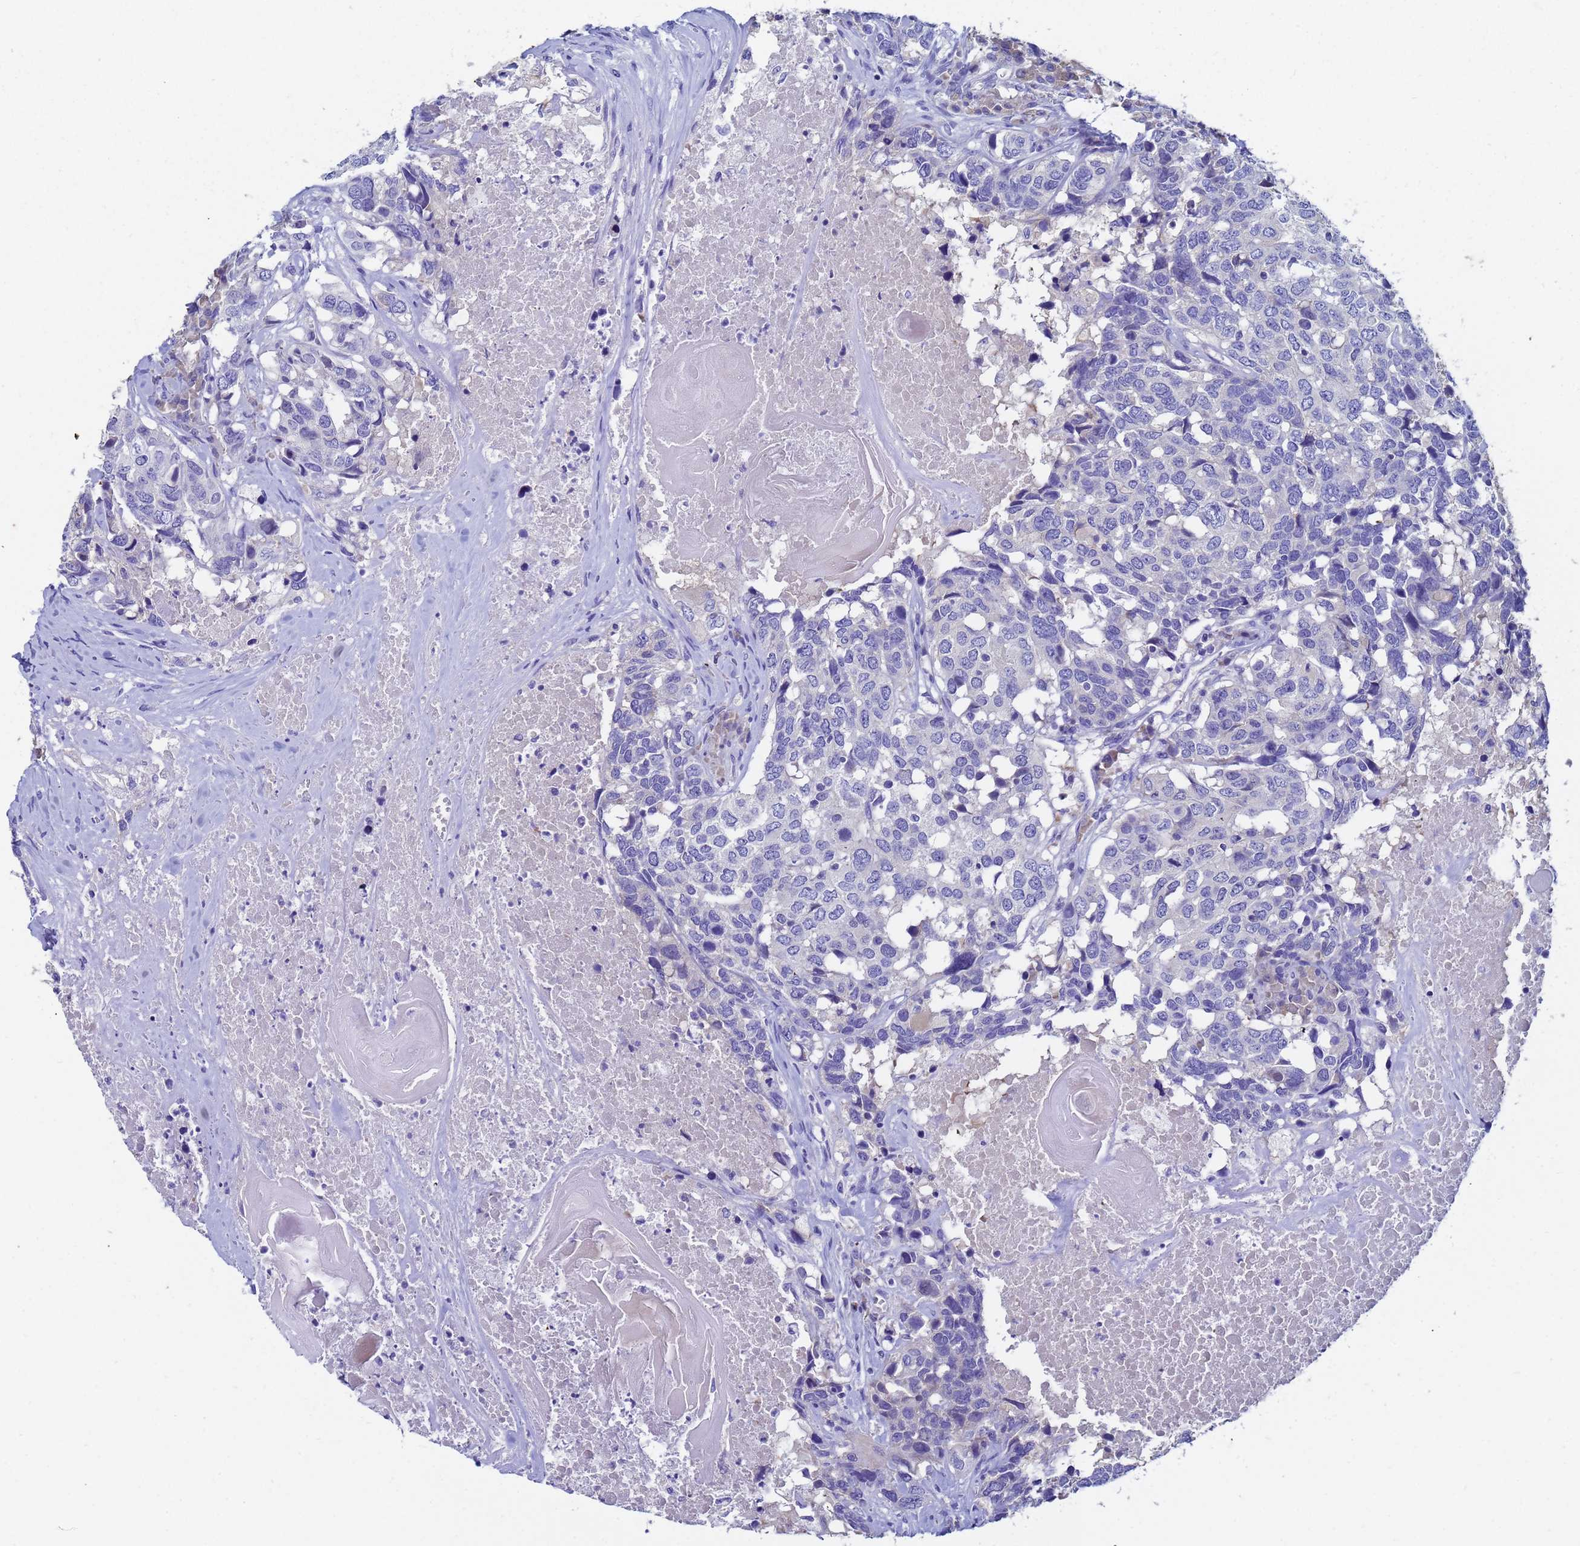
{"staining": {"intensity": "negative", "quantity": "none", "location": "none"}, "tissue": "head and neck cancer", "cell_type": "Tumor cells", "image_type": "cancer", "snomed": [{"axis": "morphology", "description": "Squamous cell carcinoma, NOS"}, {"axis": "topography", "description": "Head-Neck"}], "caption": "A histopathology image of head and neck squamous cell carcinoma stained for a protein demonstrates no brown staining in tumor cells.", "gene": "UBE2O", "patient": {"sex": "male", "age": 66}}